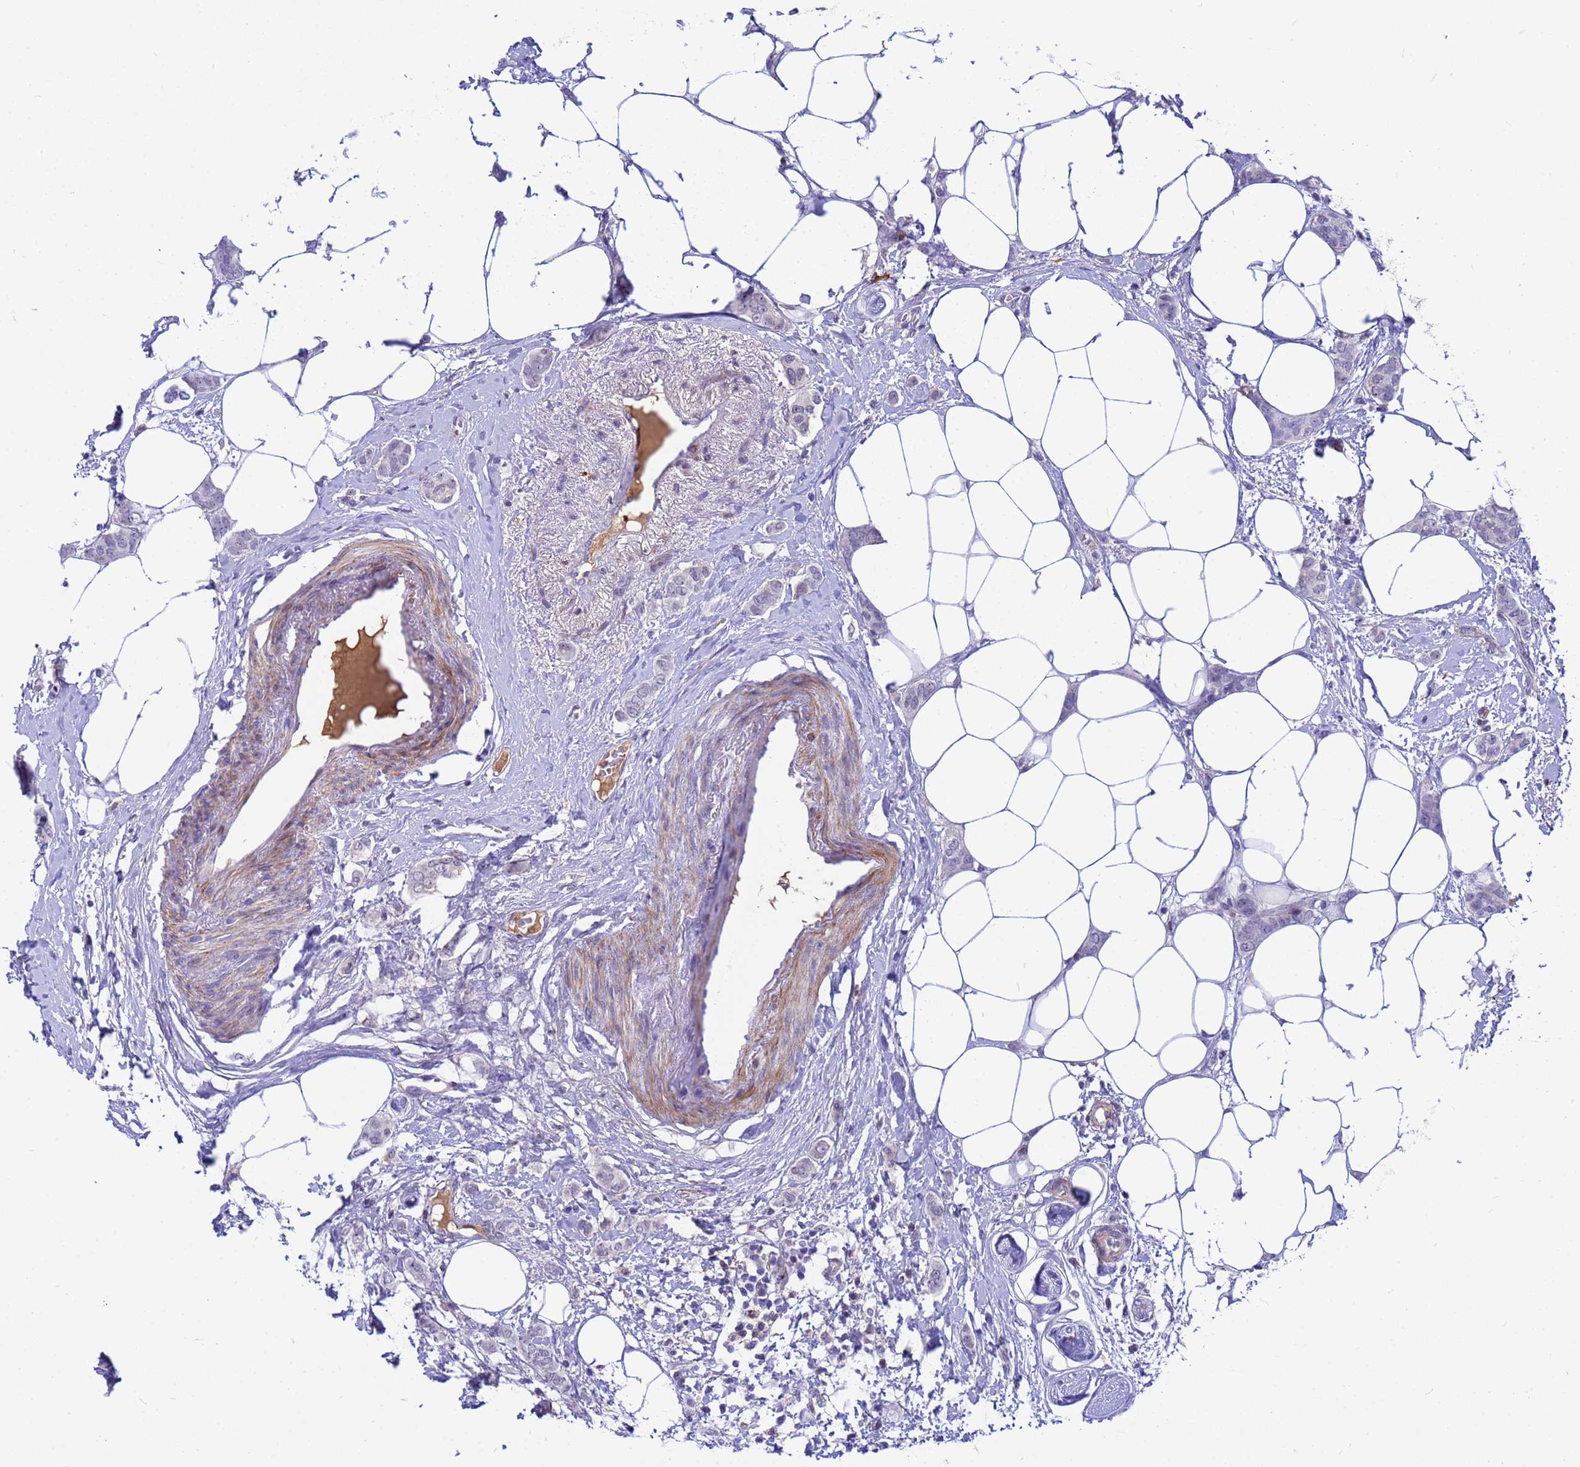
{"staining": {"intensity": "negative", "quantity": "none", "location": "none"}, "tissue": "breast cancer", "cell_type": "Tumor cells", "image_type": "cancer", "snomed": [{"axis": "morphology", "description": "Duct carcinoma"}, {"axis": "topography", "description": "Breast"}], "caption": "Immunohistochemistry (IHC) histopathology image of human intraductal carcinoma (breast) stained for a protein (brown), which exhibits no positivity in tumor cells.", "gene": "ORM1", "patient": {"sex": "female", "age": 72}}